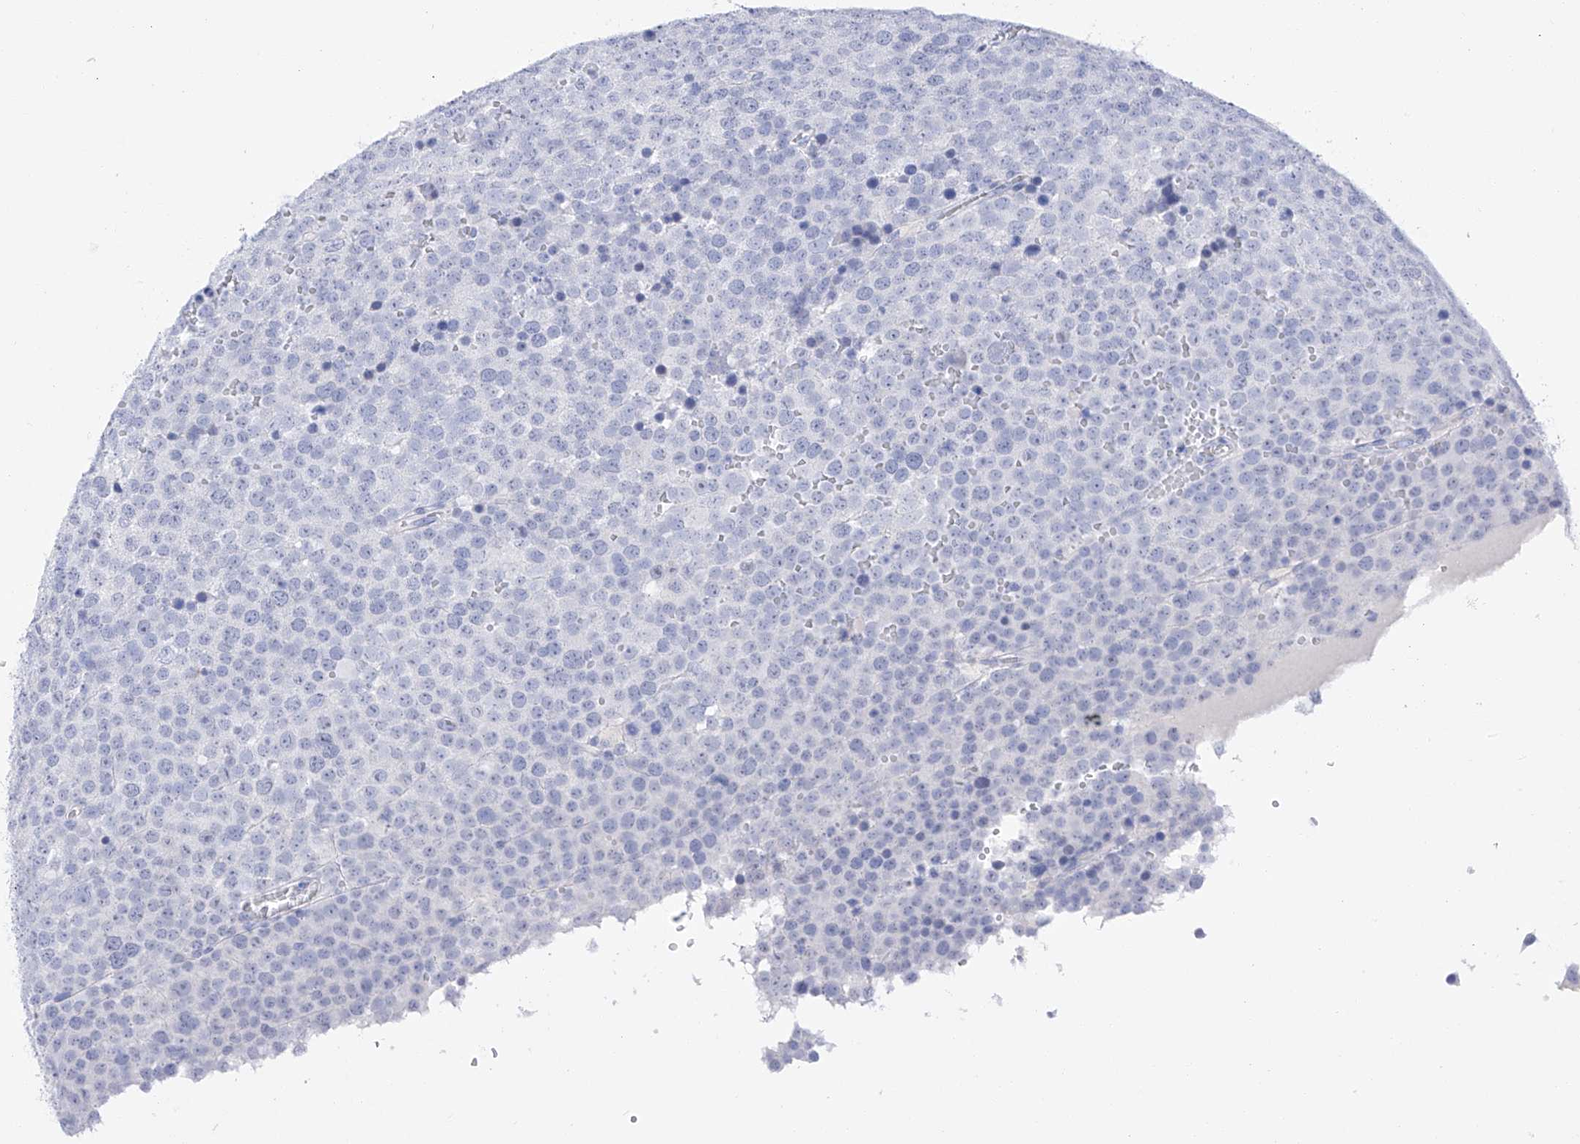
{"staining": {"intensity": "negative", "quantity": "none", "location": "none"}, "tissue": "testis cancer", "cell_type": "Tumor cells", "image_type": "cancer", "snomed": [{"axis": "morphology", "description": "Seminoma, NOS"}, {"axis": "topography", "description": "Testis"}], "caption": "Tumor cells are negative for brown protein staining in testis seminoma.", "gene": "FLG", "patient": {"sex": "male", "age": 71}}